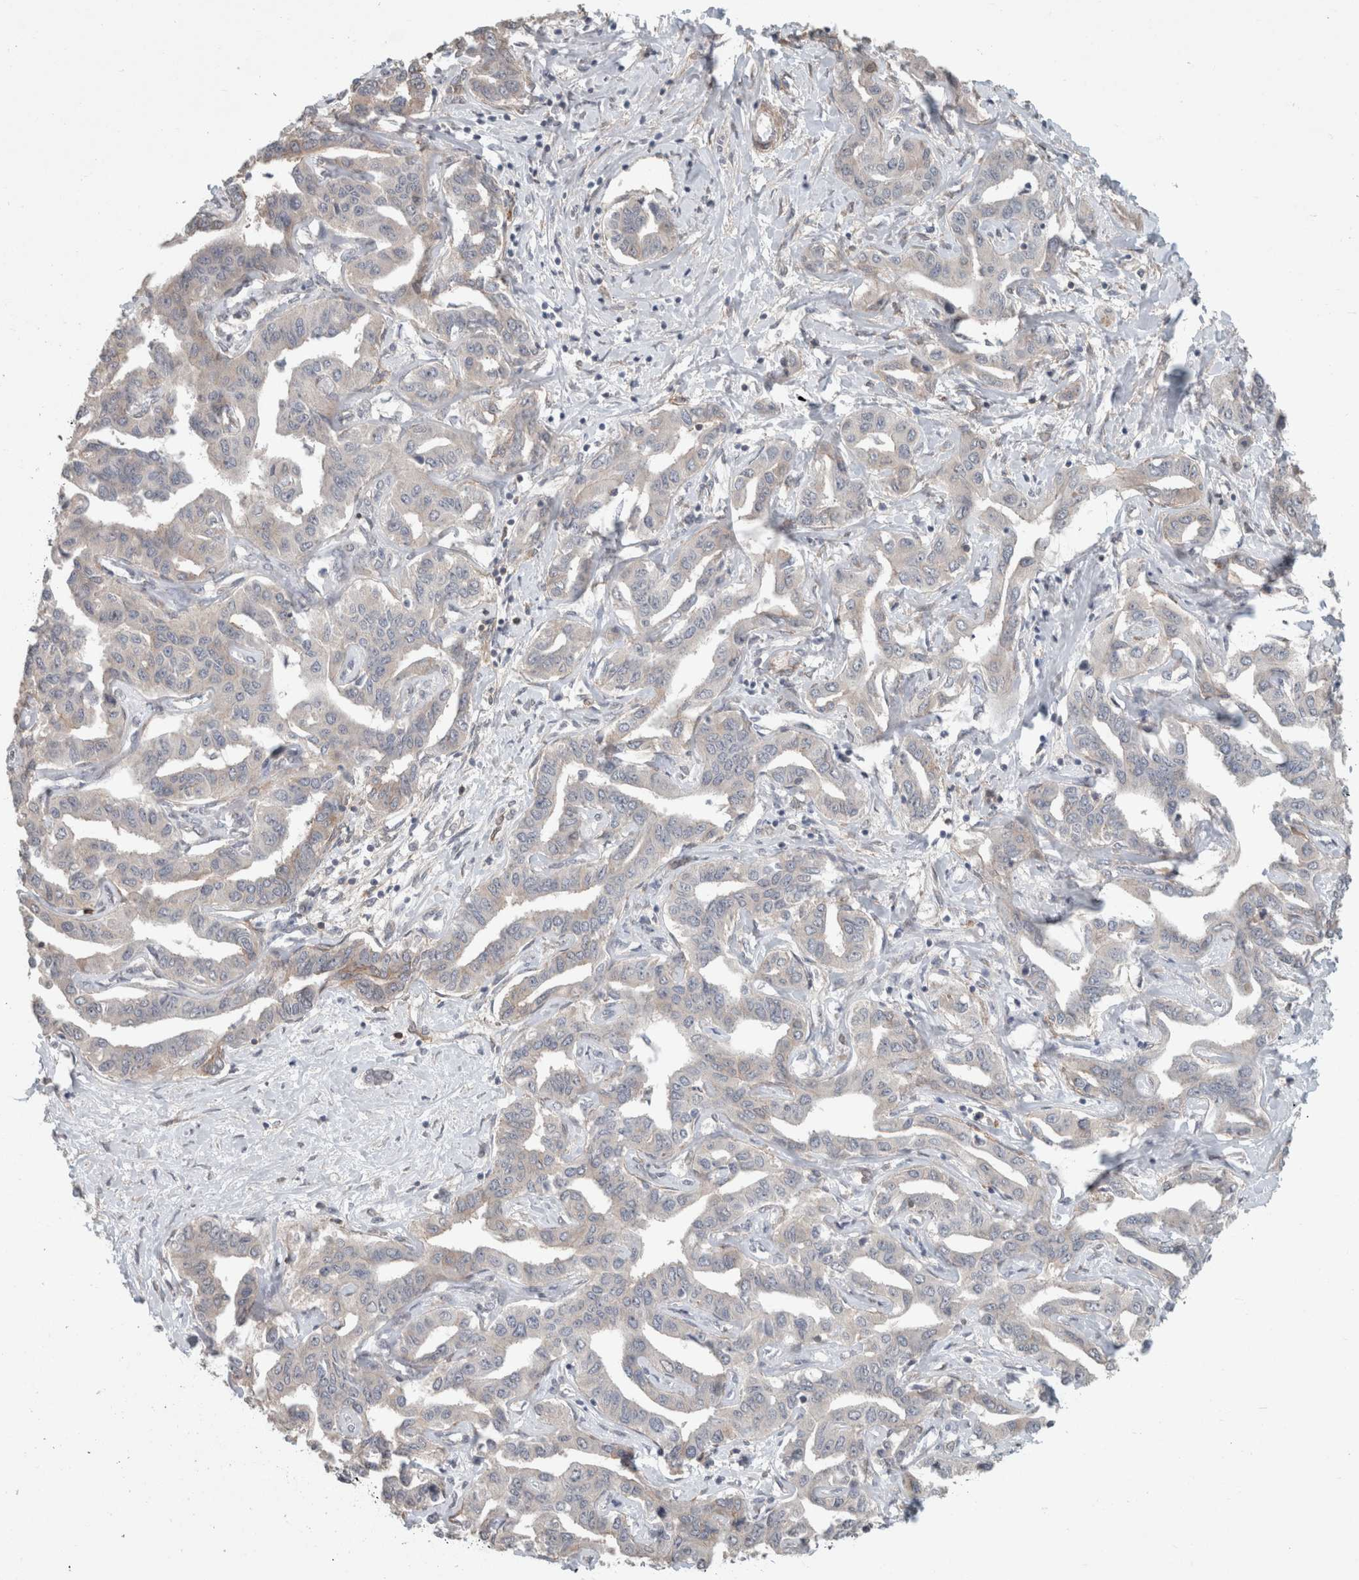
{"staining": {"intensity": "negative", "quantity": "none", "location": "none"}, "tissue": "liver cancer", "cell_type": "Tumor cells", "image_type": "cancer", "snomed": [{"axis": "morphology", "description": "Cholangiocarcinoma"}, {"axis": "topography", "description": "Liver"}], "caption": "Immunohistochemistry (IHC) image of neoplastic tissue: human liver cholangiocarcinoma stained with DAB (3,3'-diaminobenzidine) shows no significant protein expression in tumor cells.", "gene": "RASAL2", "patient": {"sex": "male", "age": 59}}